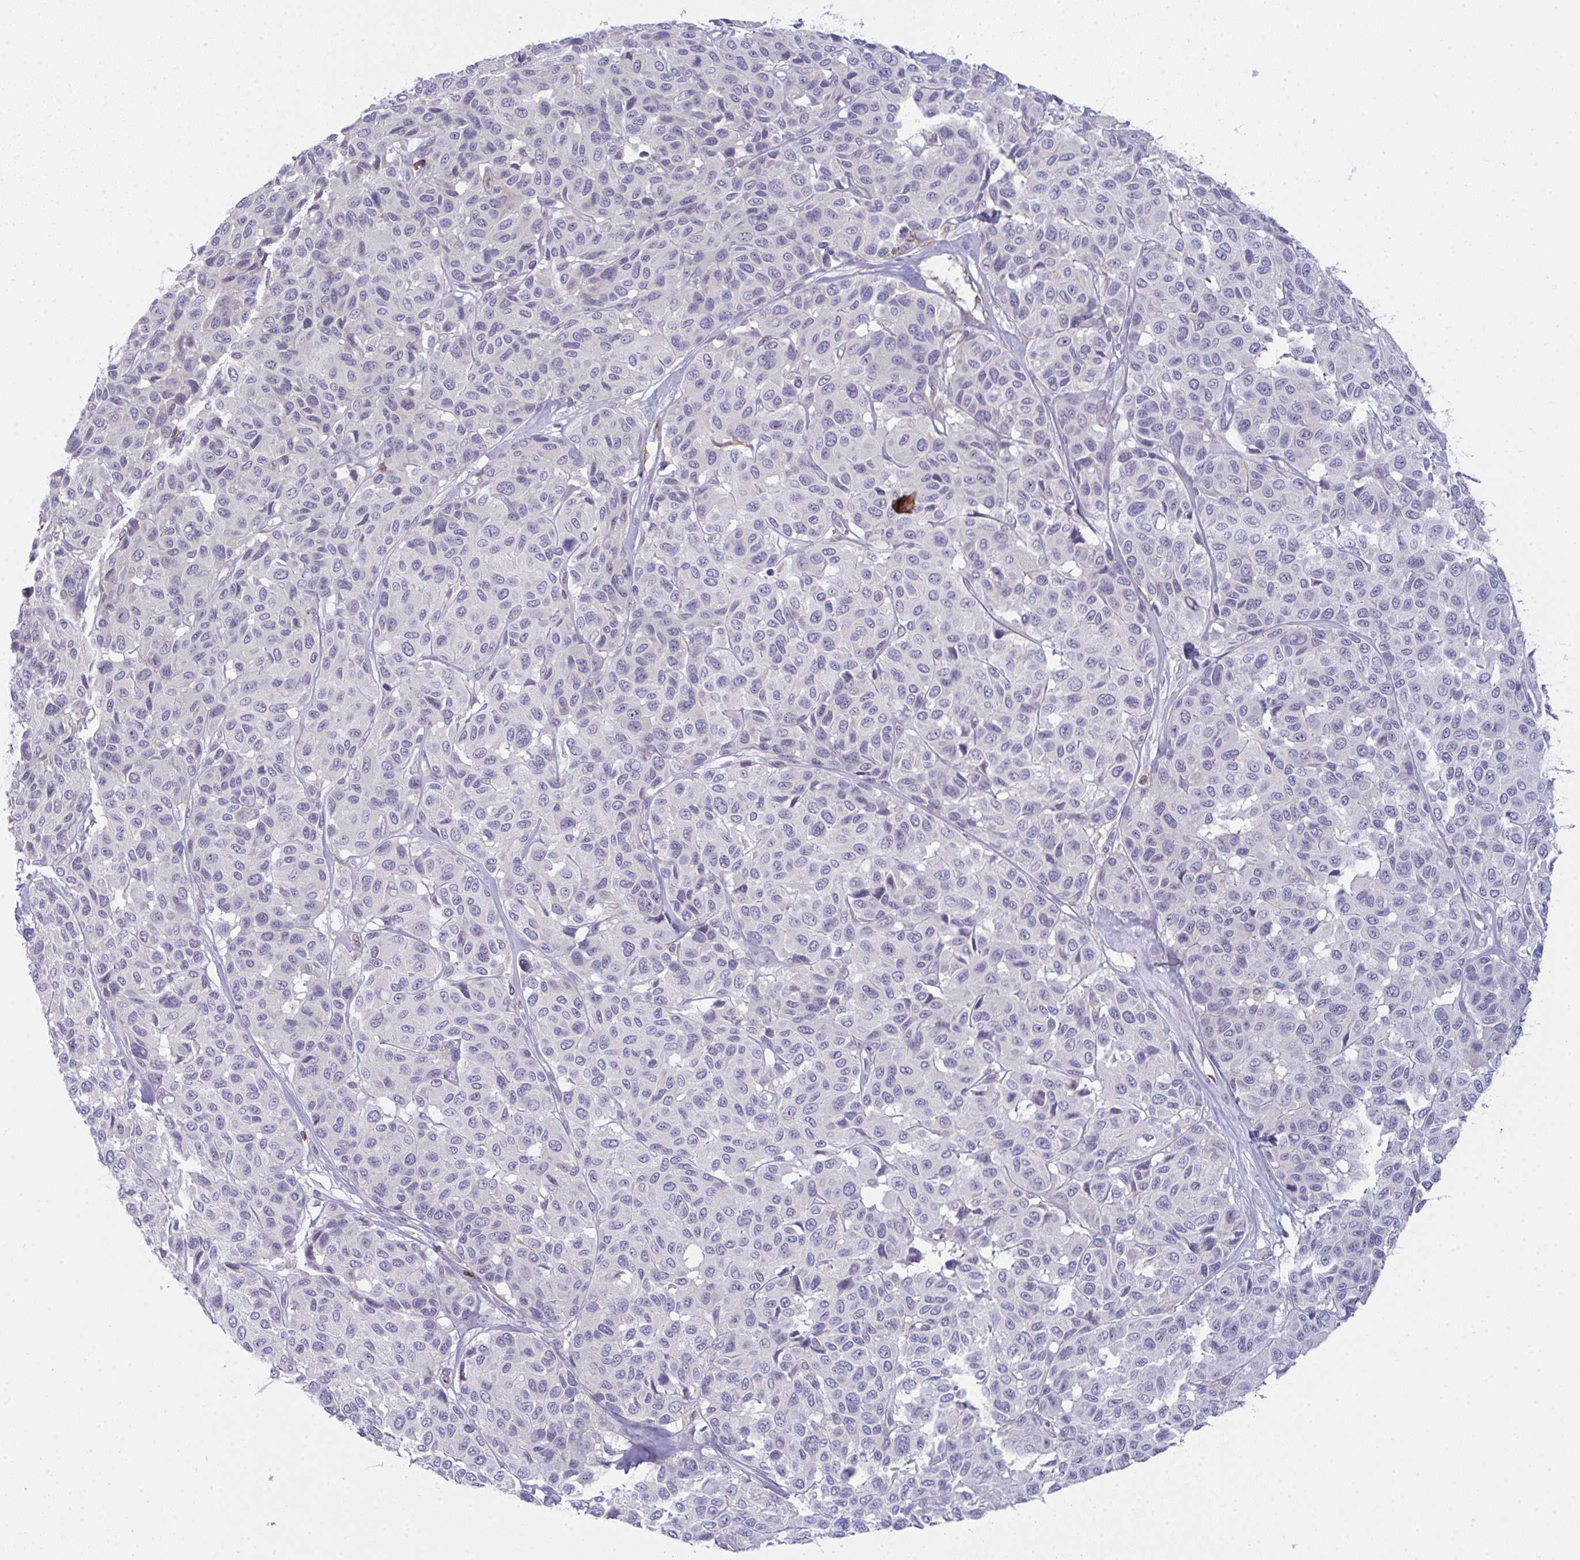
{"staining": {"intensity": "negative", "quantity": "none", "location": "none"}, "tissue": "melanoma", "cell_type": "Tumor cells", "image_type": "cancer", "snomed": [{"axis": "morphology", "description": "Malignant melanoma, NOS"}, {"axis": "topography", "description": "Skin"}], "caption": "High power microscopy histopathology image of an immunohistochemistry histopathology image of malignant melanoma, revealing no significant positivity in tumor cells.", "gene": "CD80", "patient": {"sex": "female", "age": 66}}